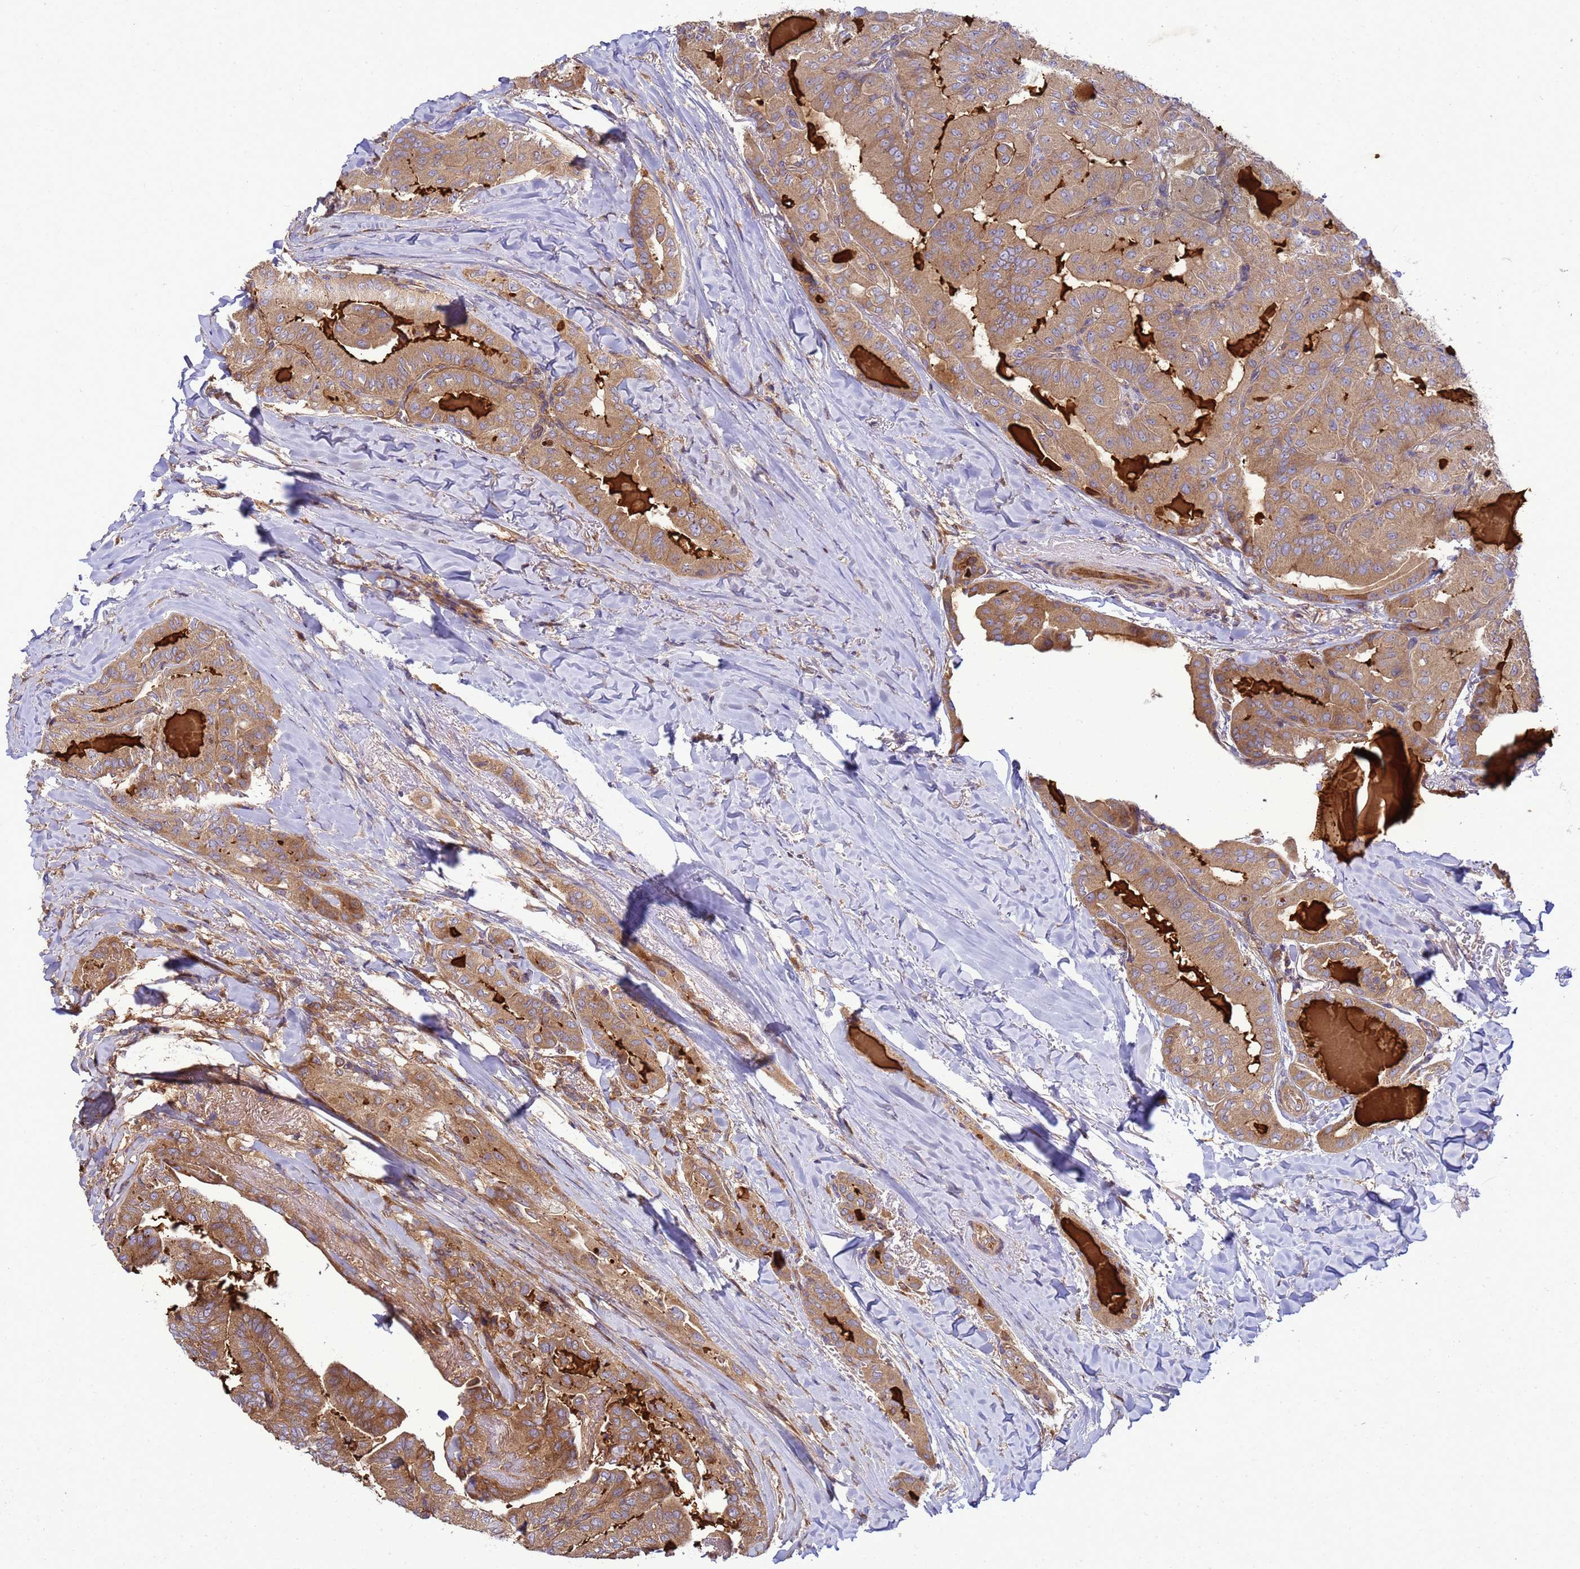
{"staining": {"intensity": "moderate", "quantity": ">75%", "location": "cytoplasmic/membranous"}, "tissue": "thyroid cancer", "cell_type": "Tumor cells", "image_type": "cancer", "snomed": [{"axis": "morphology", "description": "Papillary adenocarcinoma, NOS"}, {"axis": "topography", "description": "Thyroid gland"}], "caption": "Tumor cells reveal medium levels of moderate cytoplasmic/membranous staining in about >75% of cells in thyroid papillary adenocarcinoma. The protein is shown in brown color, while the nuclei are stained blue.", "gene": "BECN1", "patient": {"sex": "female", "age": 68}}